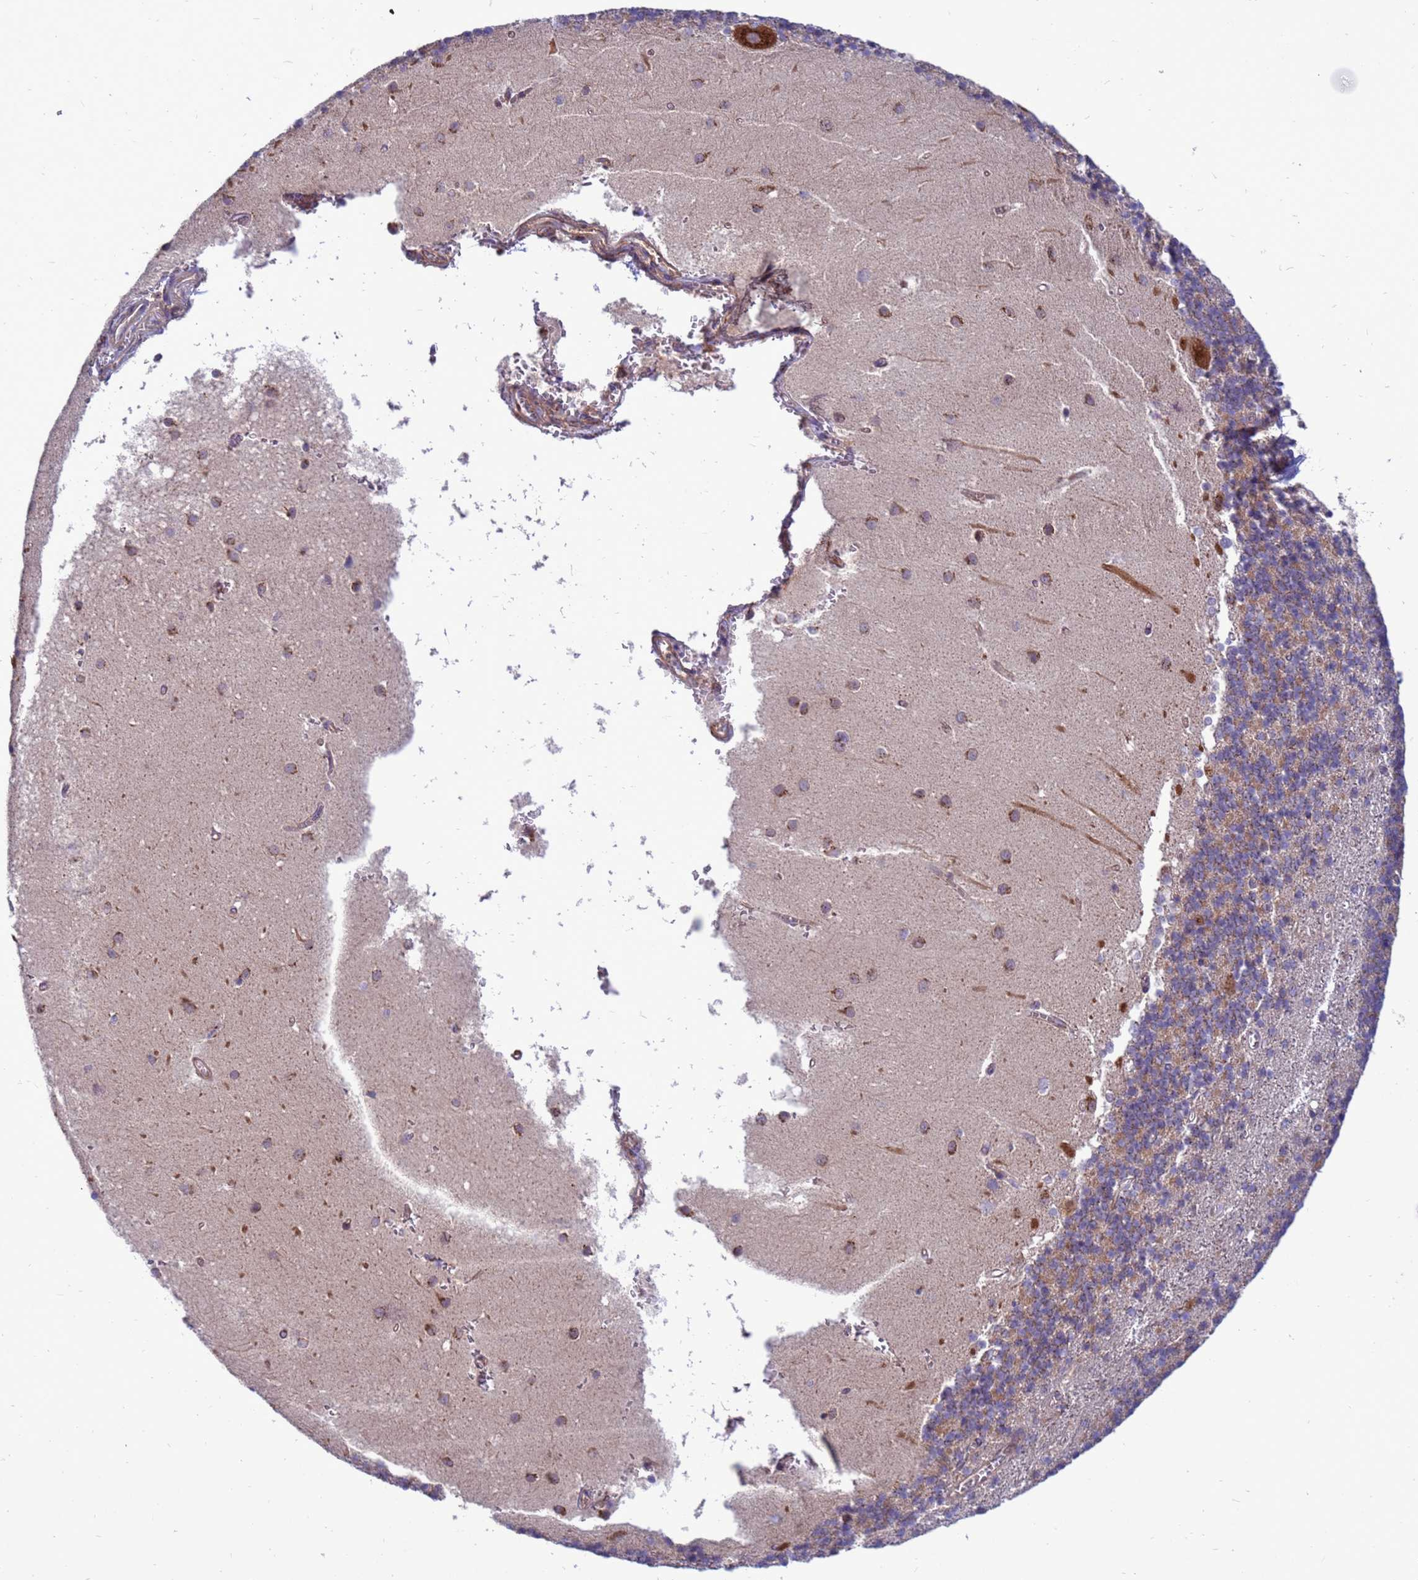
{"staining": {"intensity": "moderate", "quantity": "25%-75%", "location": "cytoplasmic/membranous"}, "tissue": "cerebellum", "cell_type": "Cells in granular layer", "image_type": "normal", "snomed": [{"axis": "morphology", "description": "Normal tissue, NOS"}, {"axis": "topography", "description": "Cerebellum"}], "caption": "Moderate cytoplasmic/membranous staining for a protein is identified in approximately 25%-75% of cells in granular layer of unremarkable cerebellum using immunohistochemistry.", "gene": "ZC3HAV1", "patient": {"sex": "male", "age": 54}}